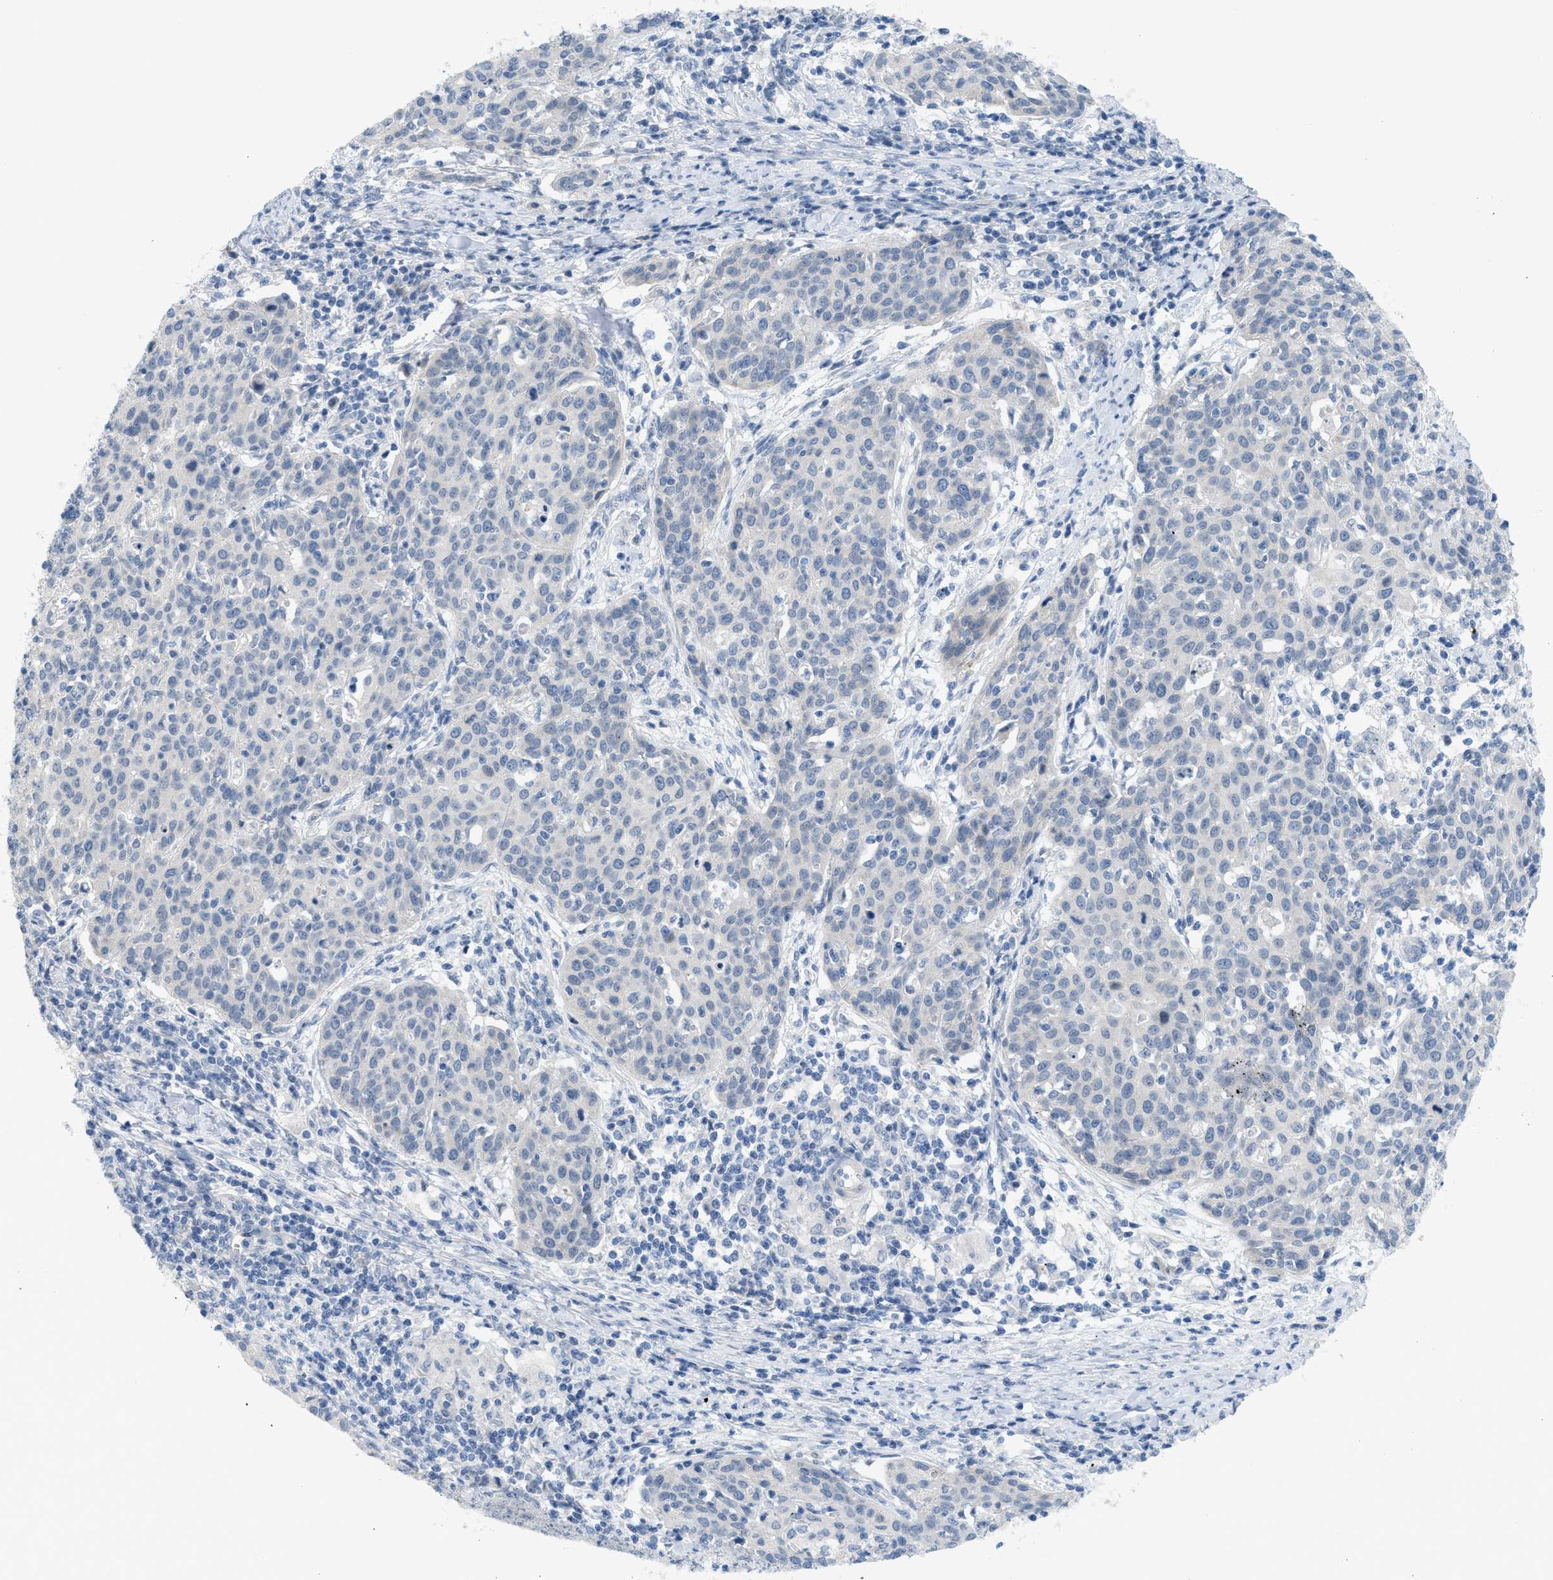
{"staining": {"intensity": "negative", "quantity": "none", "location": "none"}, "tissue": "cervical cancer", "cell_type": "Tumor cells", "image_type": "cancer", "snomed": [{"axis": "morphology", "description": "Squamous cell carcinoma, NOS"}, {"axis": "topography", "description": "Cervix"}], "caption": "DAB (3,3'-diaminobenzidine) immunohistochemical staining of cervical cancer (squamous cell carcinoma) demonstrates no significant positivity in tumor cells.", "gene": "TNFAIP1", "patient": {"sex": "female", "age": 38}}